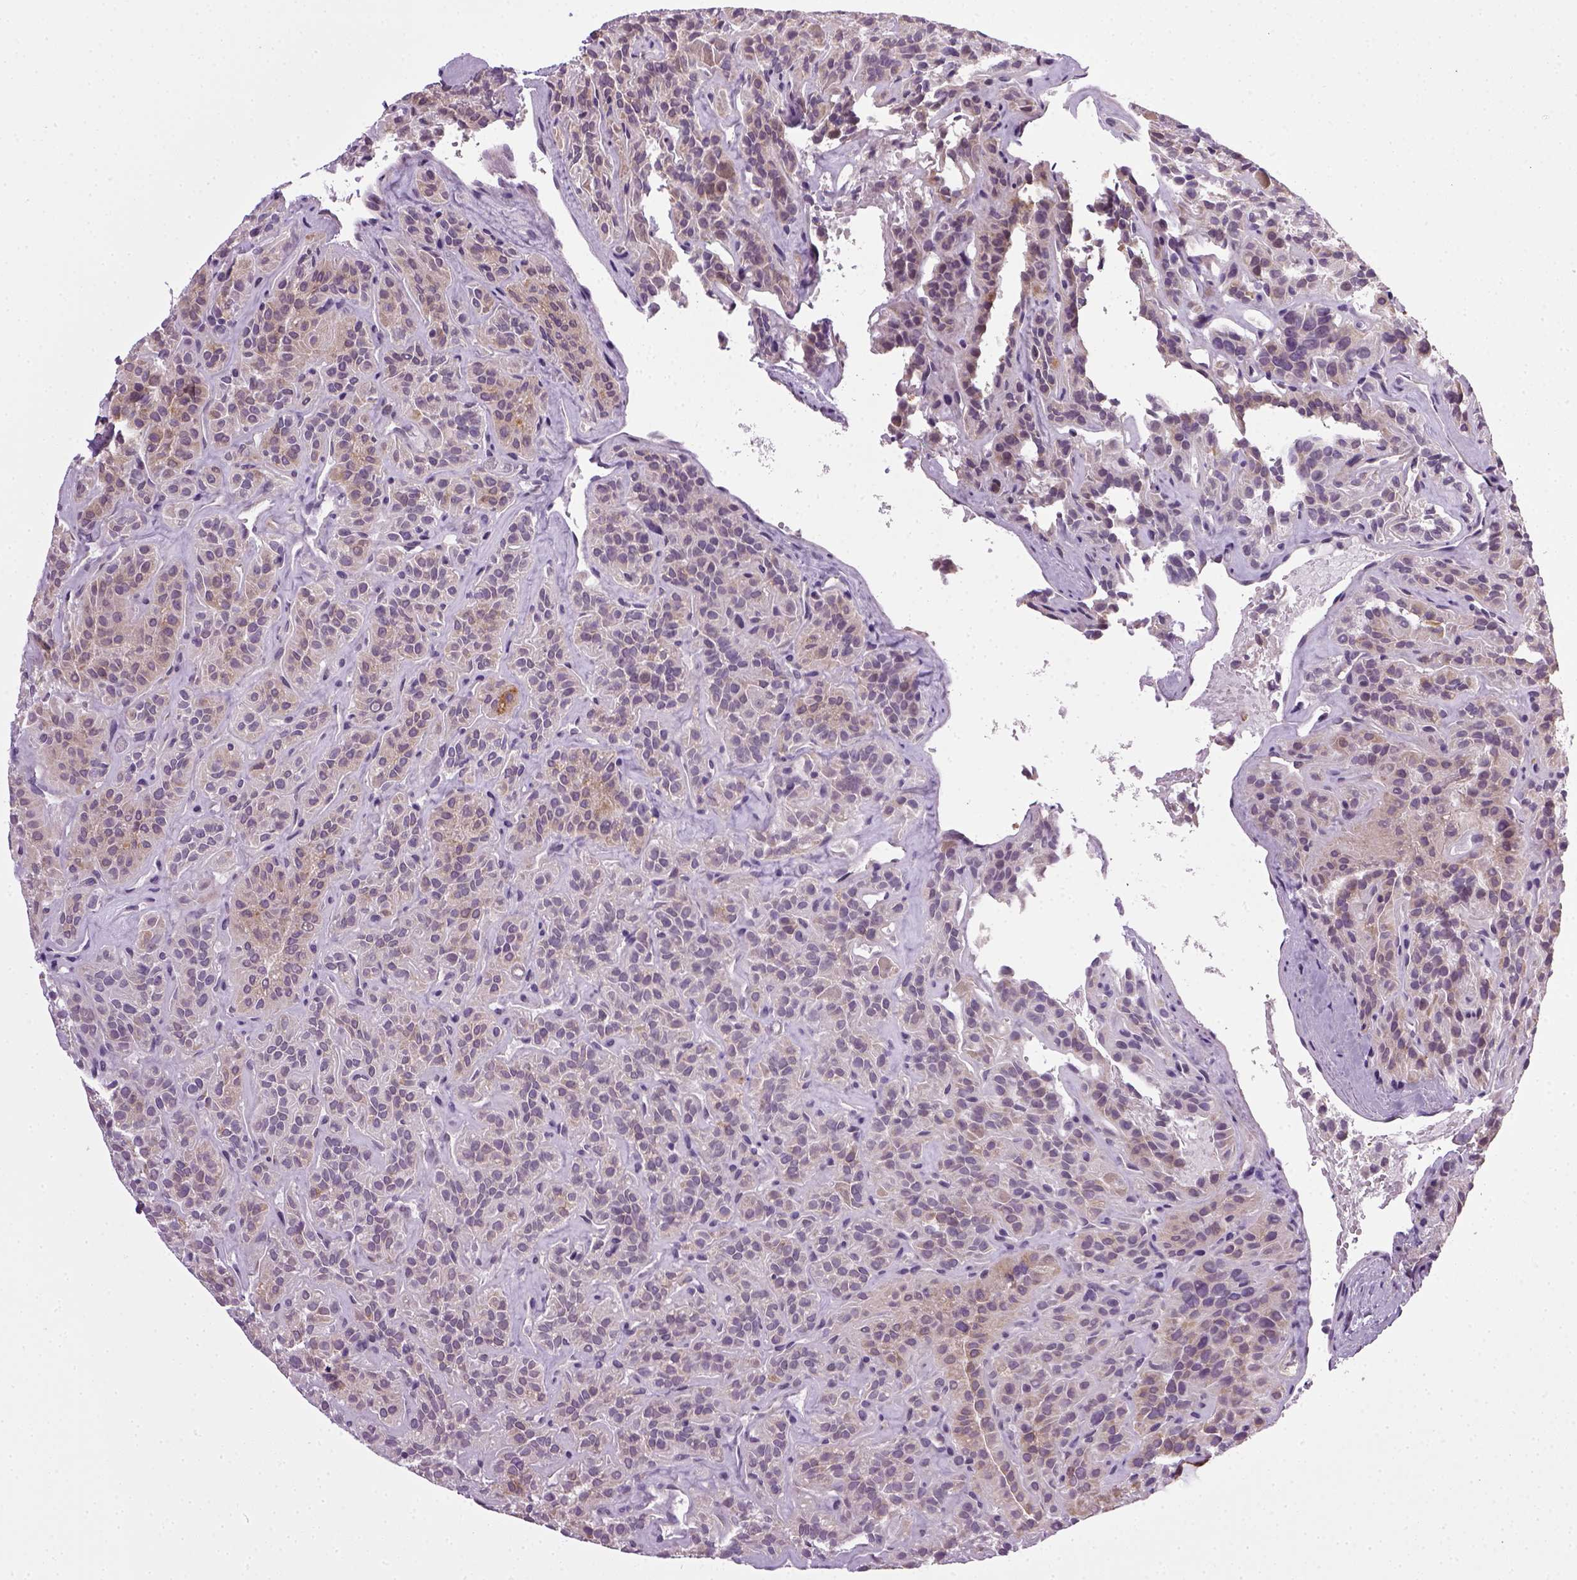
{"staining": {"intensity": "negative", "quantity": "none", "location": "none"}, "tissue": "thyroid cancer", "cell_type": "Tumor cells", "image_type": "cancer", "snomed": [{"axis": "morphology", "description": "Papillary adenocarcinoma, NOS"}, {"axis": "topography", "description": "Thyroid gland"}], "caption": "Histopathology image shows no significant protein expression in tumor cells of thyroid cancer (papillary adenocarcinoma).", "gene": "TPRG1", "patient": {"sex": "female", "age": 45}}